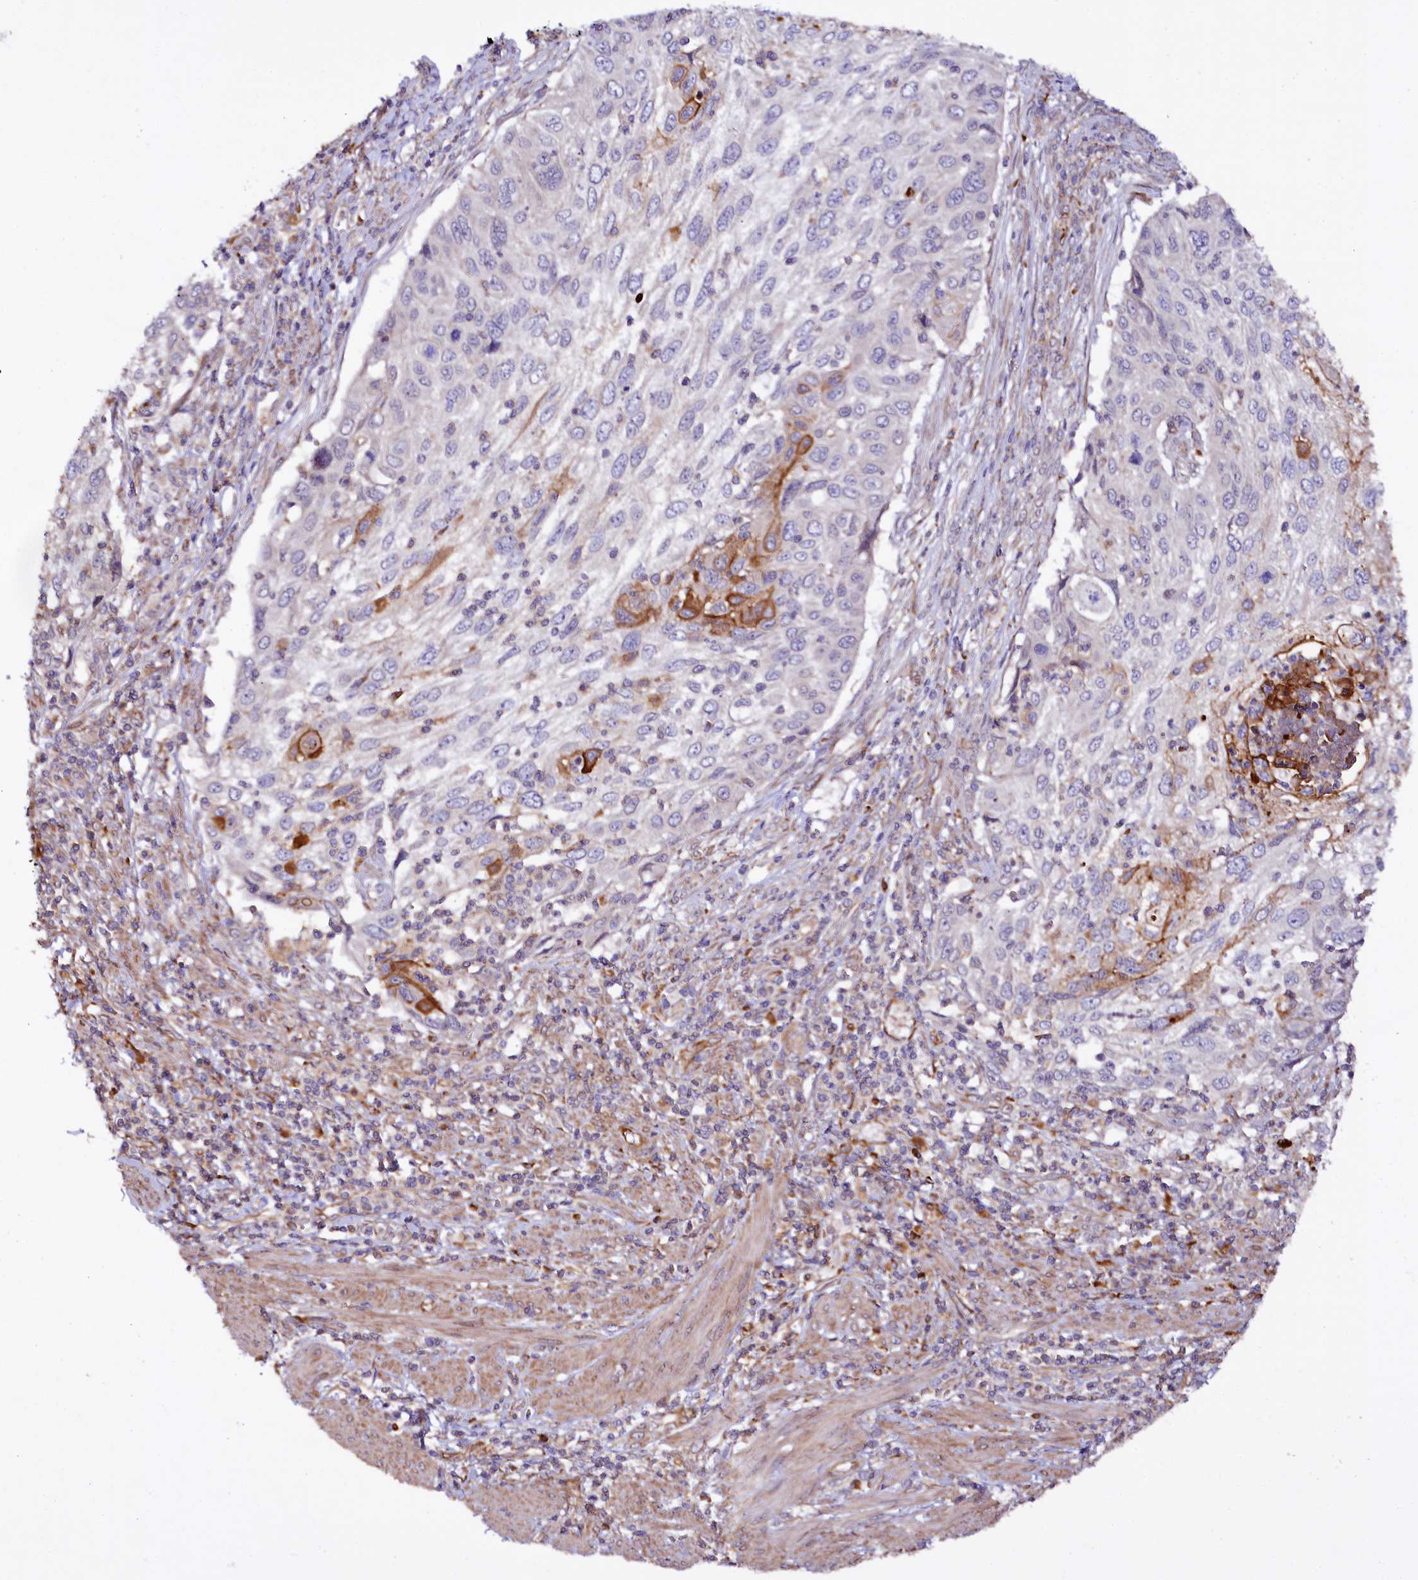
{"staining": {"intensity": "strong", "quantity": "<25%", "location": "cytoplasmic/membranous"}, "tissue": "cervical cancer", "cell_type": "Tumor cells", "image_type": "cancer", "snomed": [{"axis": "morphology", "description": "Squamous cell carcinoma, NOS"}, {"axis": "topography", "description": "Cervix"}], "caption": "A medium amount of strong cytoplasmic/membranous positivity is identified in approximately <25% of tumor cells in cervical cancer (squamous cell carcinoma) tissue. The staining was performed using DAB (3,3'-diaminobenzidine), with brown indicating positive protein expression. Nuclei are stained blue with hematoxylin.", "gene": "TTC12", "patient": {"sex": "female", "age": 70}}